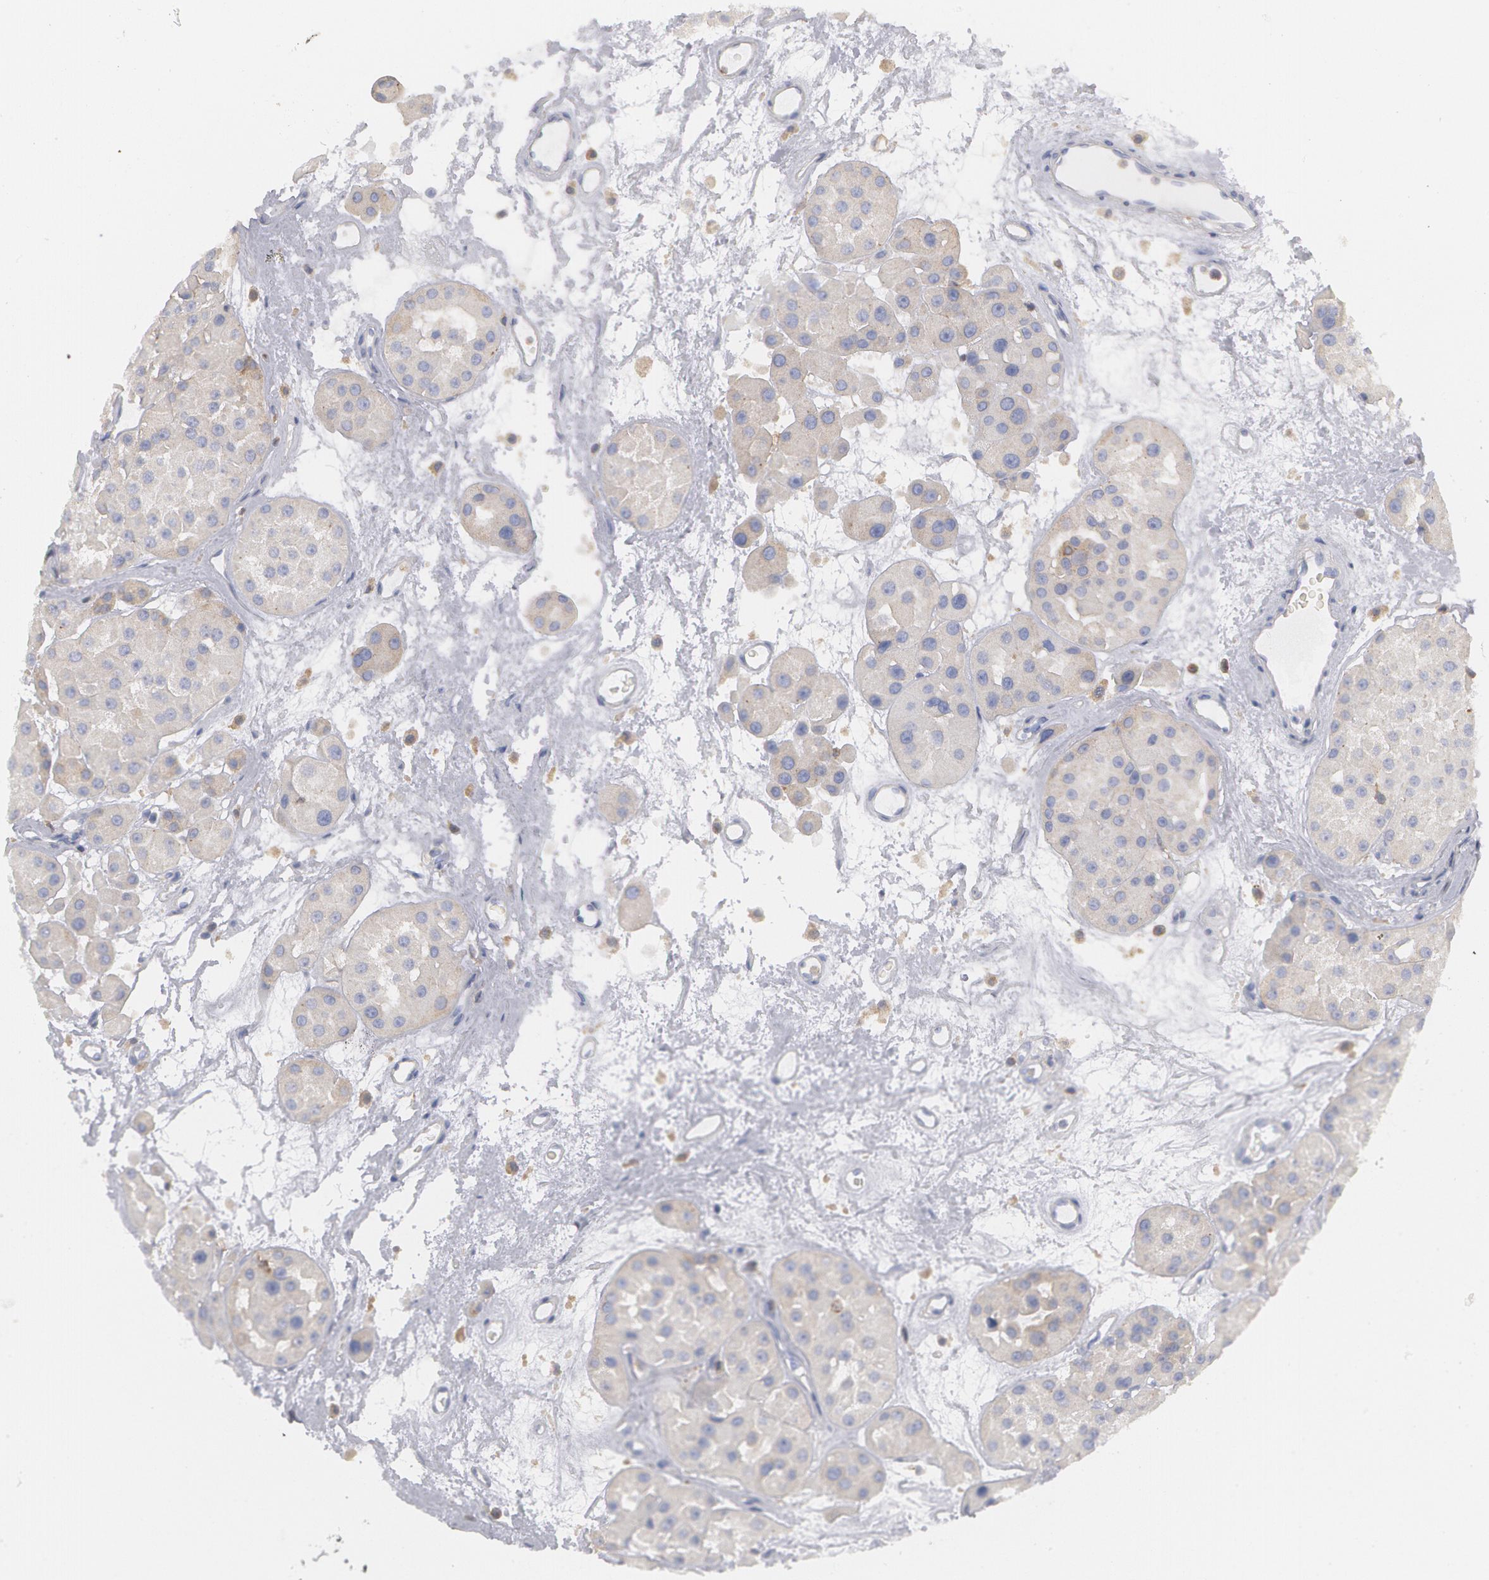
{"staining": {"intensity": "weak", "quantity": ">75%", "location": "cytoplasmic/membranous"}, "tissue": "renal cancer", "cell_type": "Tumor cells", "image_type": "cancer", "snomed": [{"axis": "morphology", "description": "Adenocarcinoma, uncertain malignant potential"}, {"axis": "topography", "description": "Kidney"}], "caption": "Immunohistochemistry (DAB (3,3'-diaminobenzidine)) staining of renal cancer (adenocarcinoma,  uncertain malignant potential) shows weak cytoplasmic/membranous protein positivity in approximately >75% of tumor cells.", "gene": "SYK", "patient": {"sex": "male", "age": 63}}